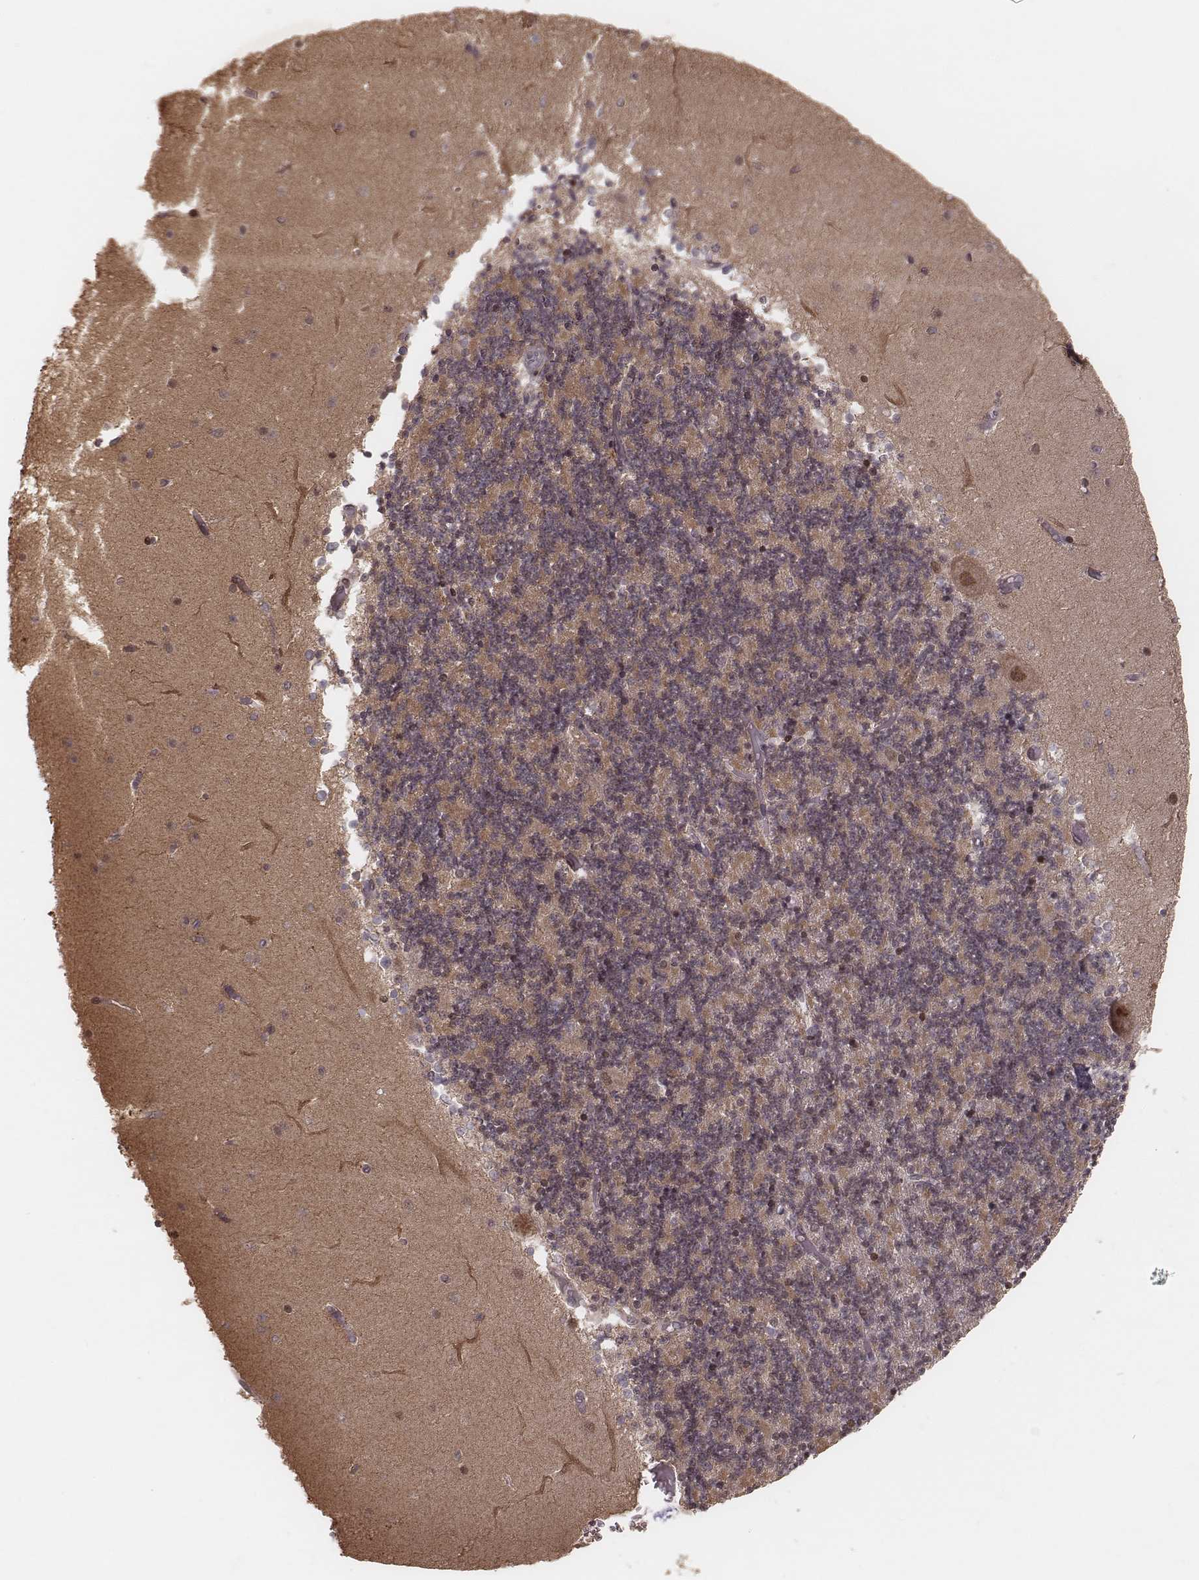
{"staining": {"intensity": "moderate", "quantity": ">75%", "location": "cytoplasmic/membranous"}, "tissue": "cerebellum", "cell_type": "Cells in granular layer", "image_type": "normal", "snomed": [{"axis": "morphology", "description": "Normal tissue, NOS"}, {"axis": "topography", "description": "Cerebellum"}], "caption": "A high-resolution histopathology image shows immunohistochemistry (IHC) staining of benign cerebellum, which exhibits moderate cytoplasmic/membranous positivity in approximately >75% of cells in granular layer.", "gene": "MYO19", "patient": {"sex": "female", "age": 28}}